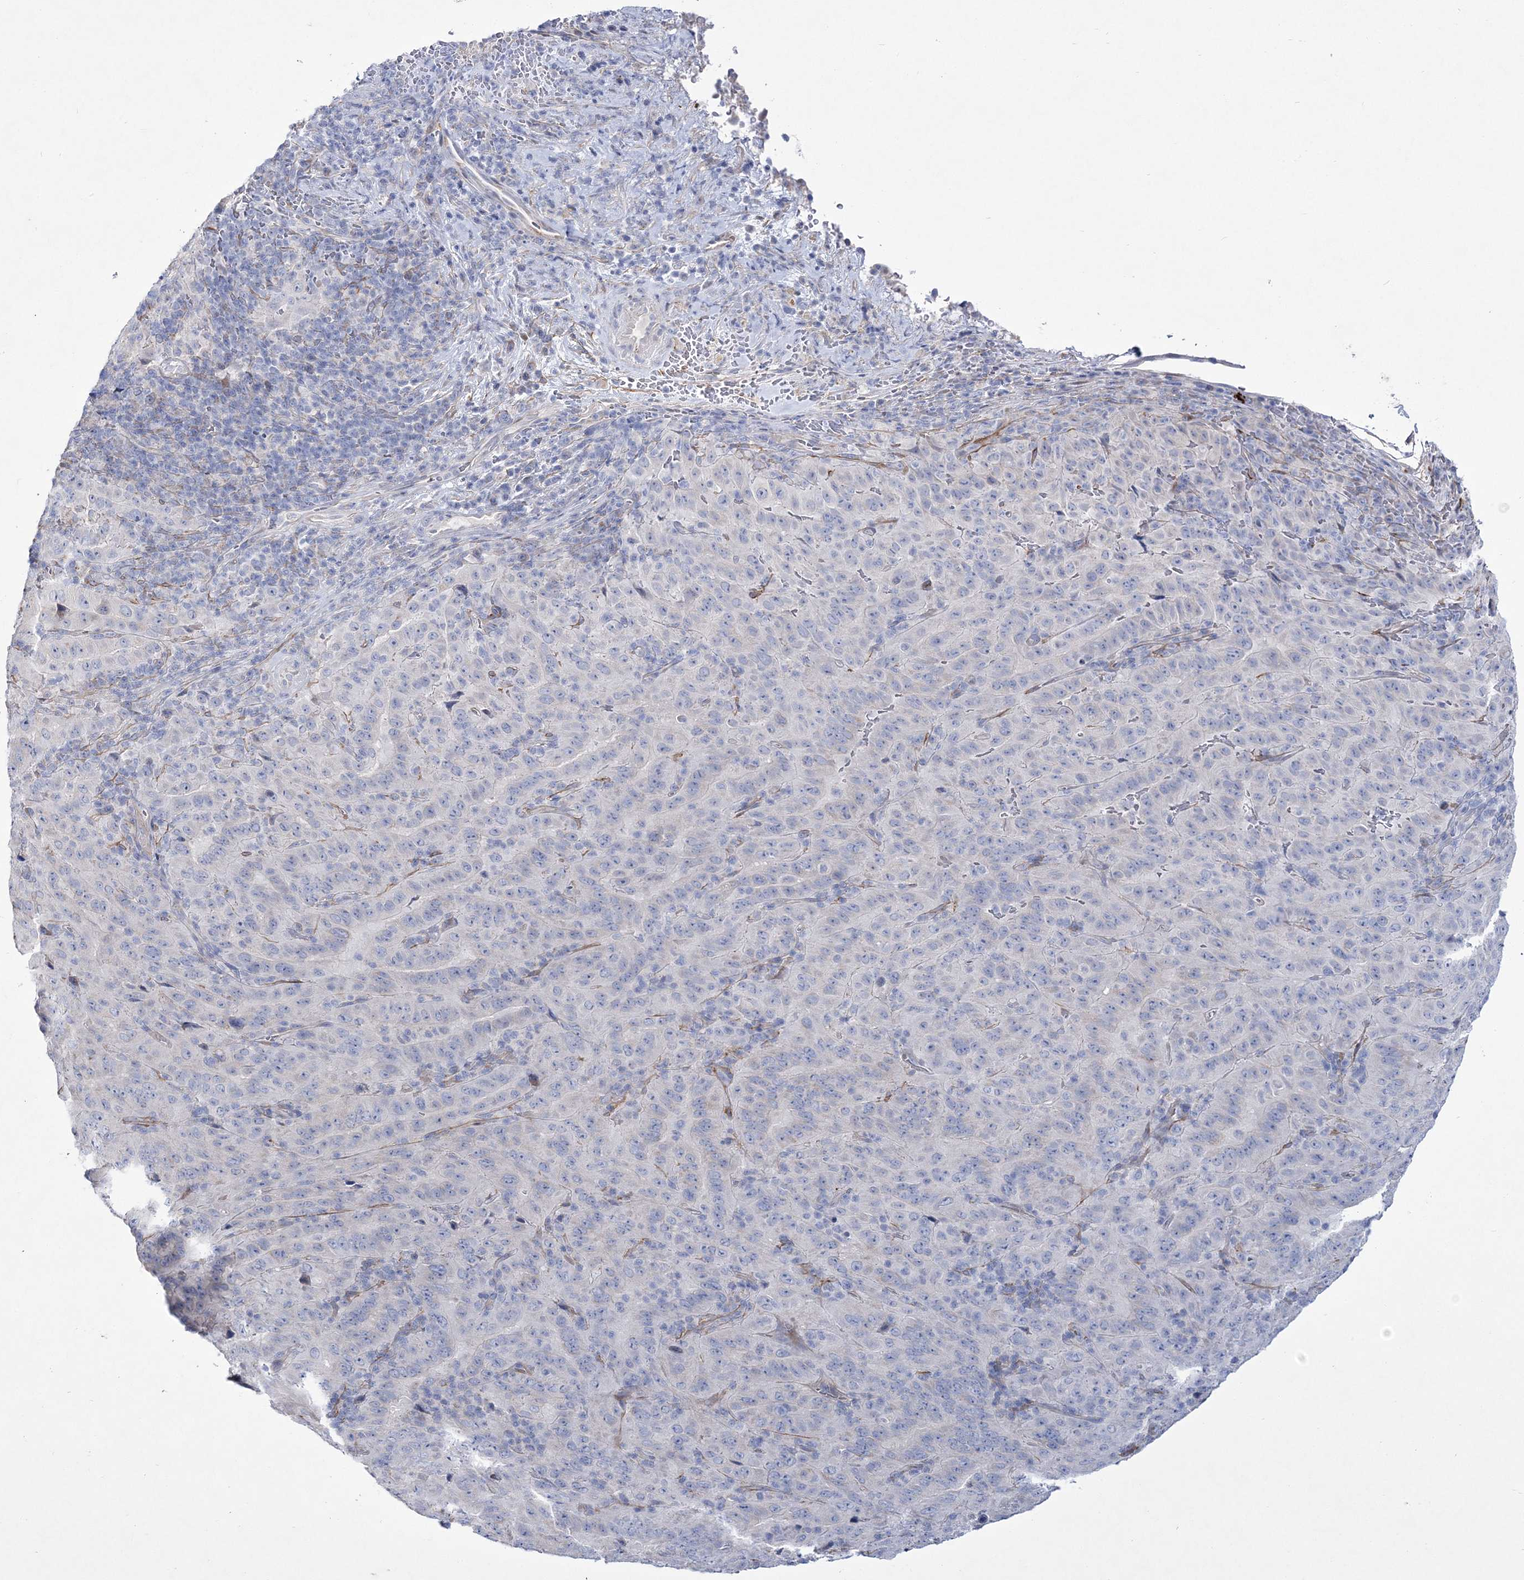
{"staining": {"intensity": "negative", "quantity": "none", "location": "none"}, "tissue": "pancreatic cancer", "cell_type": "Tumor cells", "image_type": "cancer", "snomed": [{"axis": "morphology", "description": "Adenocarcinoma, NOS"}, {"axis": "topography", "description": "Pancreas"}], "caption": "Immunohistochemical staining of pancreatic cancer (adenocarcinoma) exhibits no significant staining in tumor cells. The staining was performed using DAB (3,3'-diaminobenzidine) to visualize the protein expression in brown, while the nuclei were stained in blue with hematoxylin (Magnification: 20x).", "gene": "ANO1", "patient": {"sex": "male", "age": 63}}